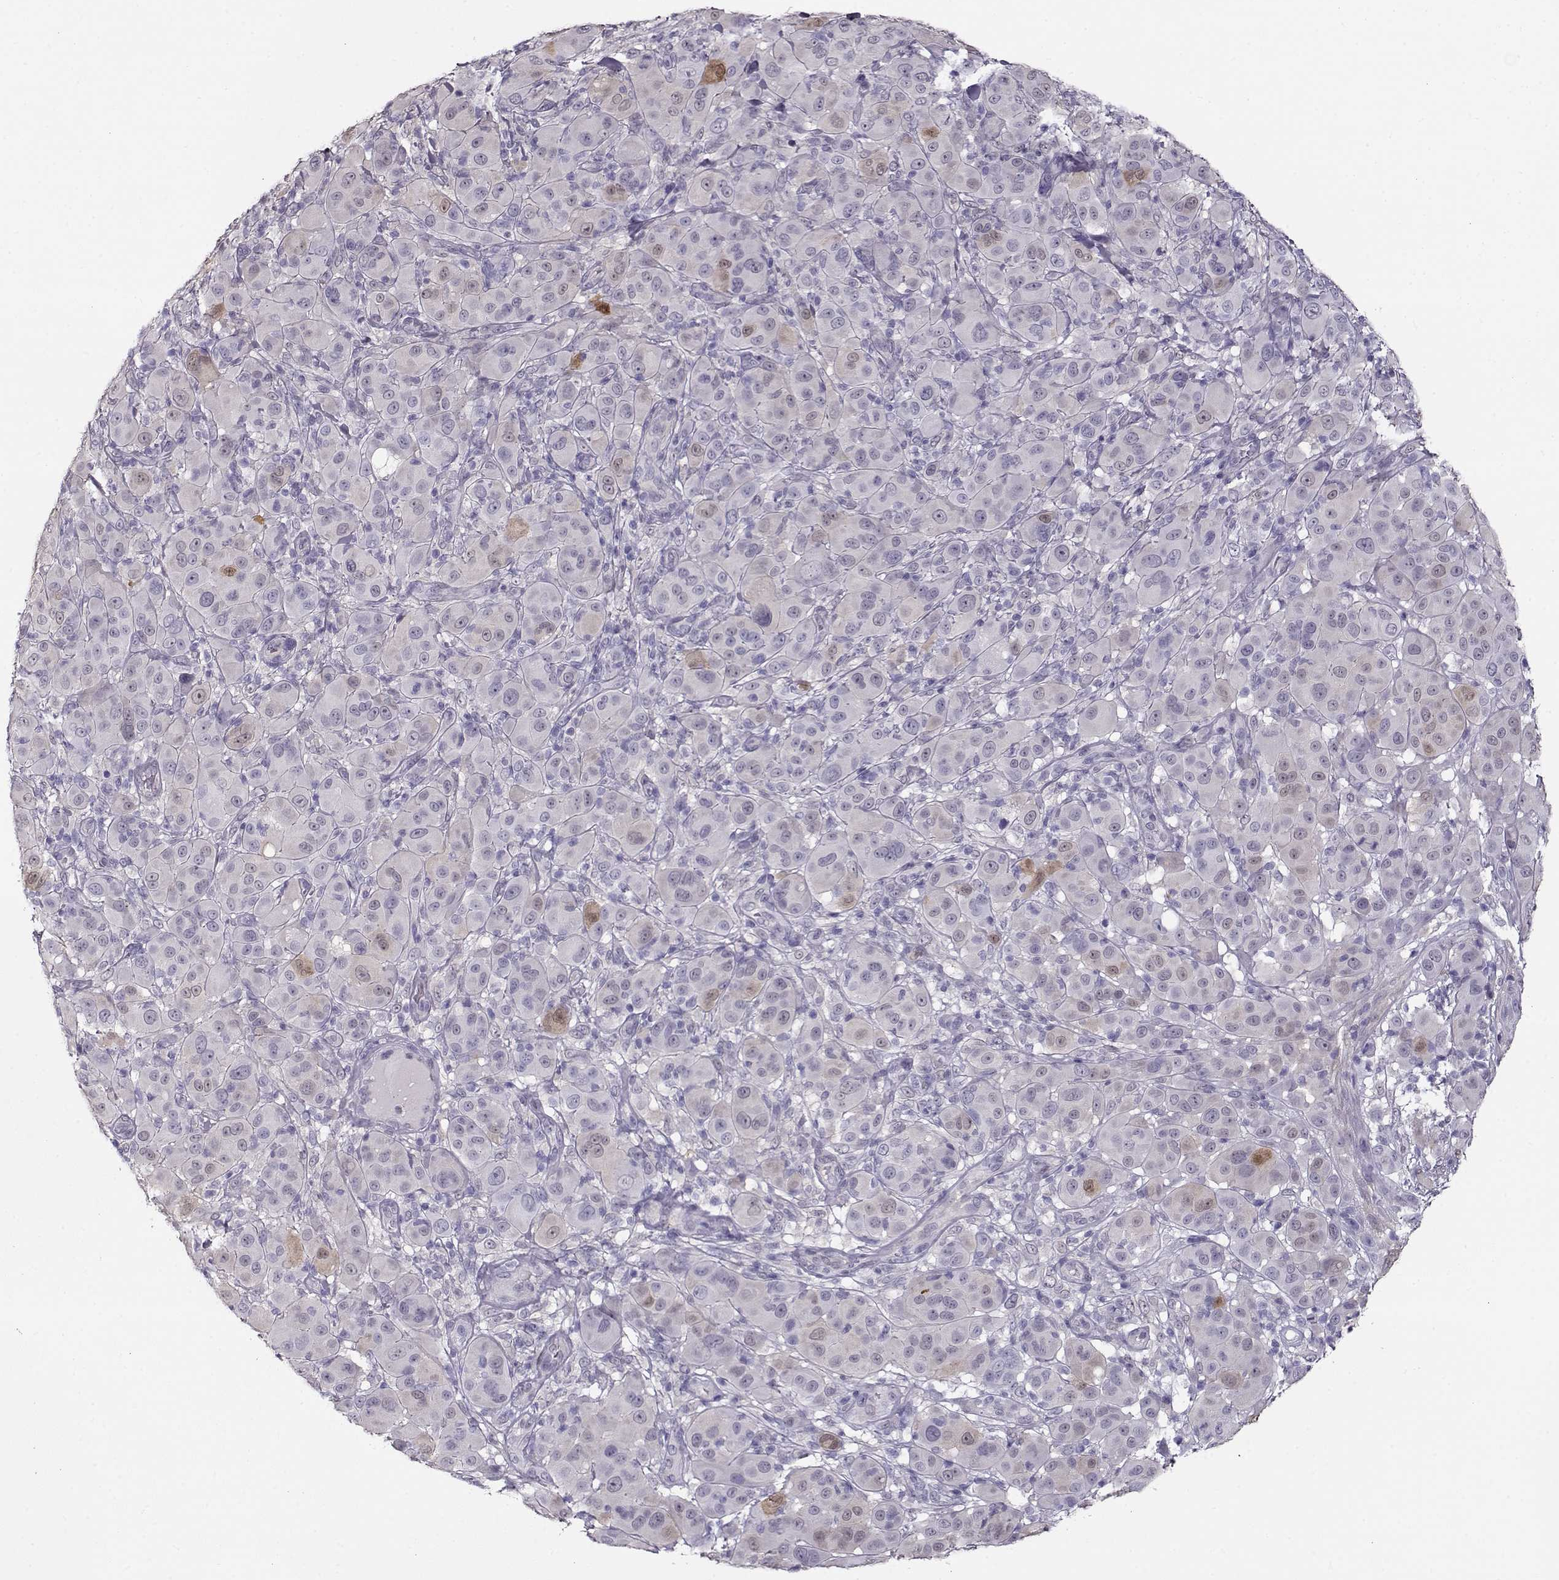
{"staining": {"intensity": "weak", "quantity": "<25%", "location": "cytoplasmic/membranous"}, "tissue": "melanoma", "cell_type": "Tumor cells", "image_type": "cancer", "snomed": [{"axis": "morphology", "description": "Malignant melanoma, NOS"}, {"axis": "topography", "description": "Skin"}], "caption": "Immunohistochemical staining of human melanoma displays no significant staining in tumor cells.", "gene": "CCR8", "patient": {"sex": "female", "age": 87}}